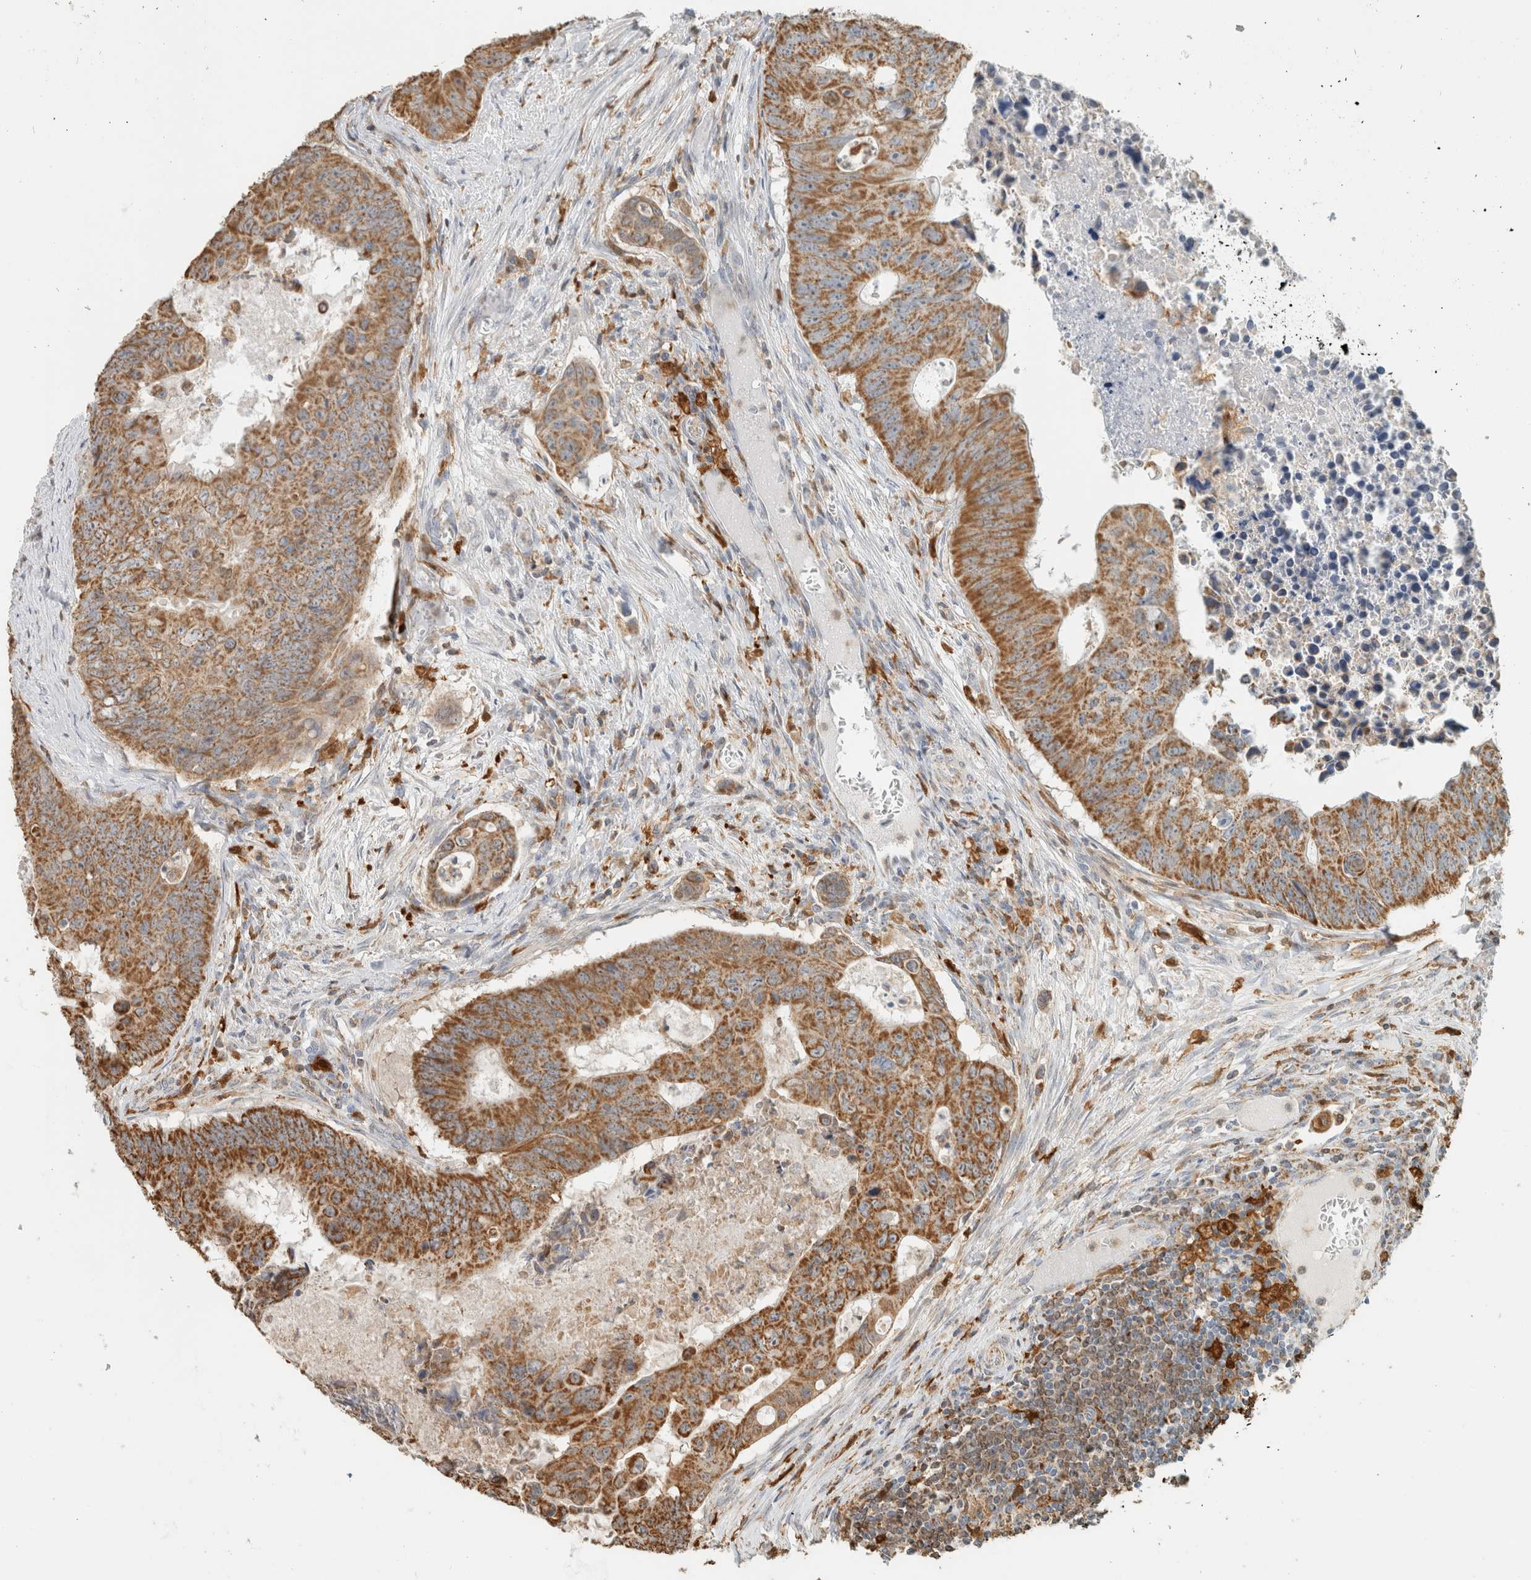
{"staining": {"intensity": "moderate", "quantity": ">75%", "location": "cytoplasmic/membranous"}, "tissue": "colorectal cancer", "cell_type": "Tumor cells", "image_type": "cancer", "snomed": [{"axis": "morphology", "description": "Adenocarcinoma, NOS"}, {"axis": "topography", "description": "Colon"}], "caption": "High-power microscopy captured an IHC micrograph of colorectal cancer, revealing moderate cytoplasmic/membranous positivity in approximately >75% of tumor cells.", "gene": "CAPG", "patient": {"sex": "male", "age": 87}}